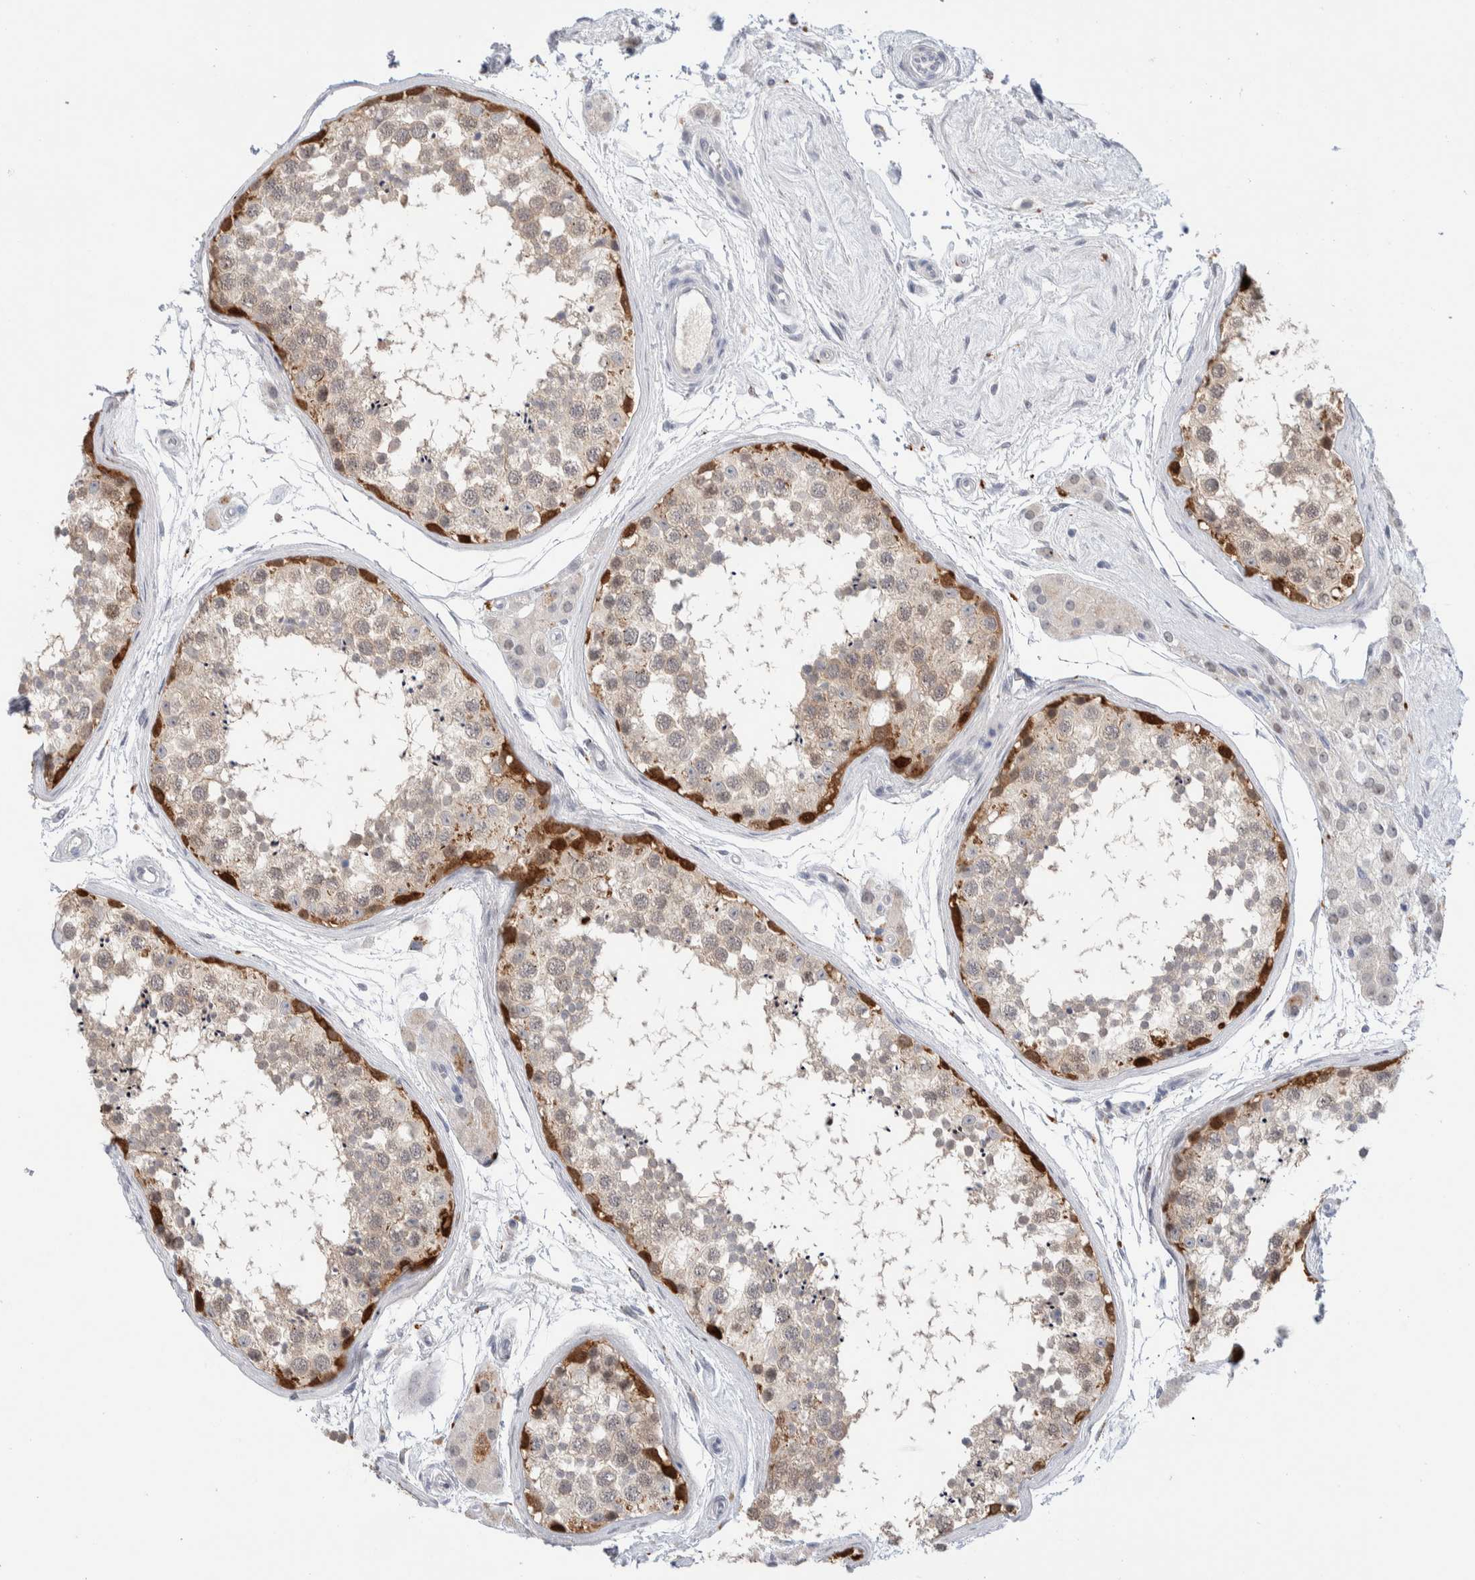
{"staining": {"intensity": "strong", "quantity": "<25%", "location": "cytoplasmic/membranous"}, "tissue": "testis", "cell_type": "Cells in seminiferous ducts", "image_type": "normal", "snomed": [{"axis": "morphology", "description": "Normal tissue, NOS"}, {"axis": "topography", "description": "Testis"}], "caption": "This photomicrograph reveals immunohistochemistry (IHC) staining of benign human testis, with medium strong cytoplasmic/membranous positivity in approximately <25% of cells in seminiferous ducts.", "gene": "DNAJB6", "patient": {"sex": "male", "age": 56}}